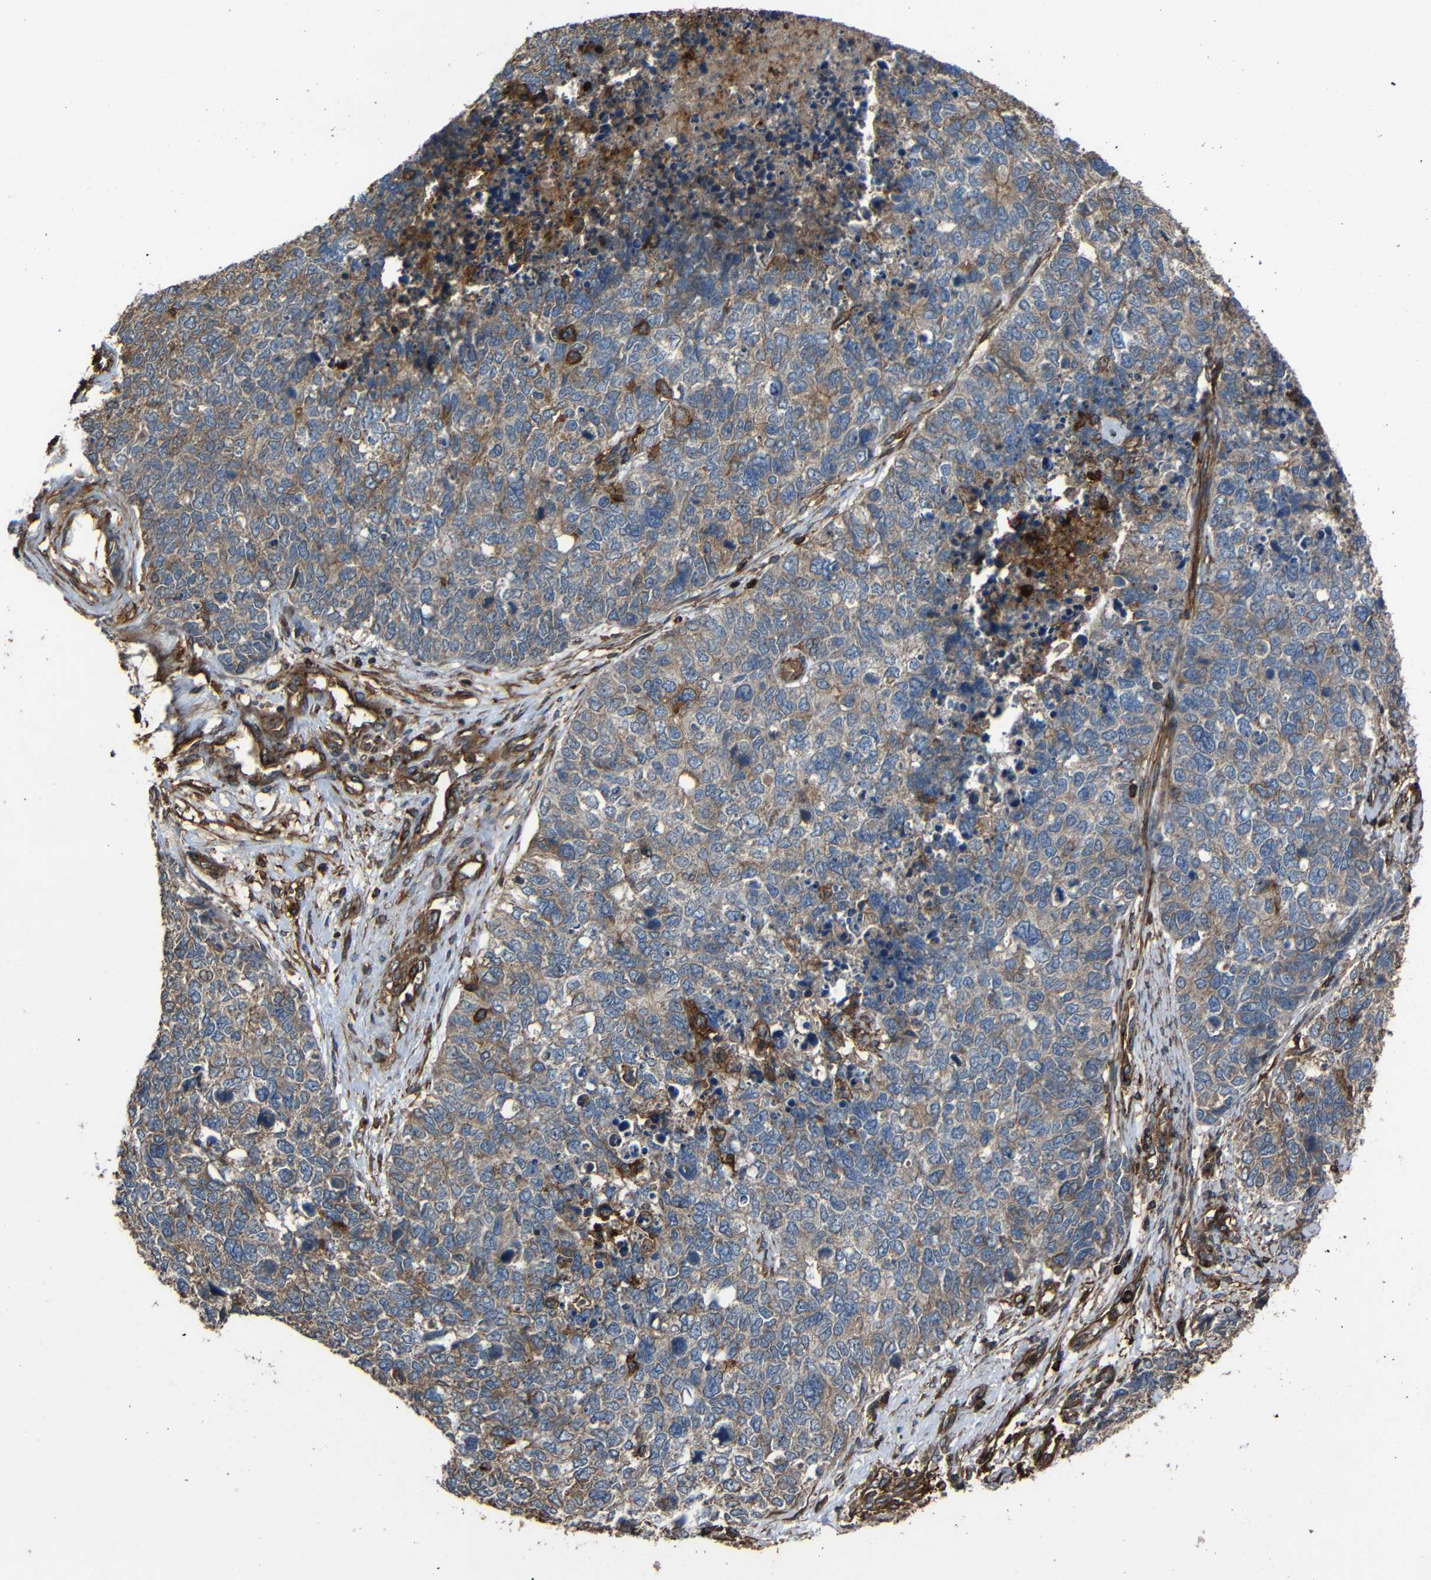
{"staining": {"intensity": "weak", "quantity": "25%-75%", "location": "cytoplasmic/membranous"}, "tissue": "cervical cancer", "cell_type": "Tumor cells", "image_type": "cancer", "snomed": [{"axis": "morphology", "description": "Squamous cell carcinoma, NOS"}, {"axis": "topography", "description": "Cervix"}], "caption": "There is low levels of weak cytoplasmic/membranous positivity in tumor cells of squamous cell carcinoma (cervical), as demonstrated by immunohistochemical staining (brown color).", "gene": "ADGRE5", "patient": {"sex": "female", "age": 63}}